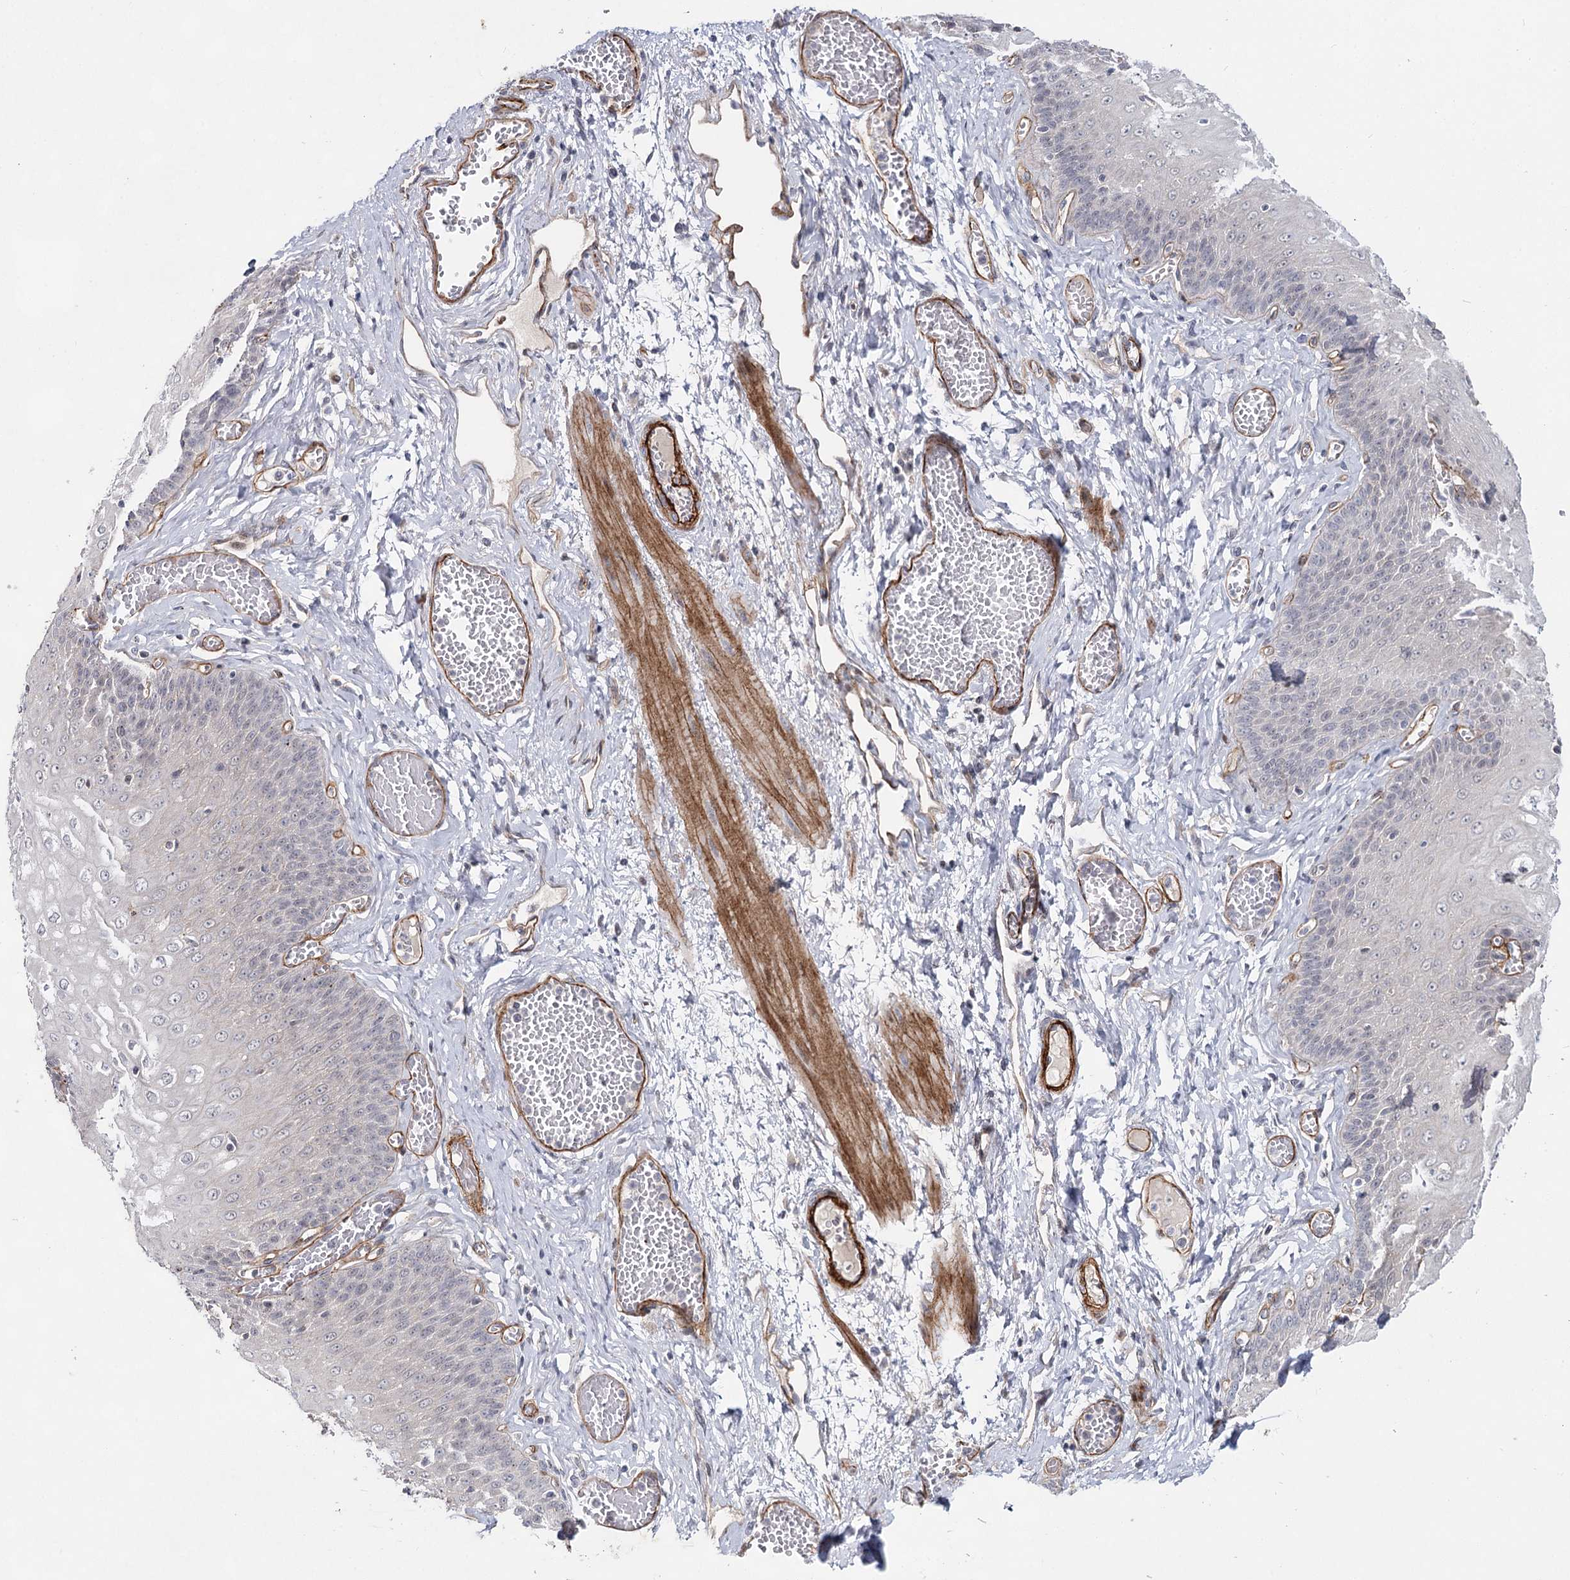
{"staining": {"intensity": "negative", "quantity": "none", "location": "none"}, "tissue": "esophagus", "cell_type": "Squamous epithelial cells", "image_type": "normal", "snomed": [{"axis": "morphology", "description": "Normal tissue, NOS"}, {"axis": "topography", "description": "Esophagus"}], "caption": "Immunohistochemistry (IHC) histopathology image of benign human esophagus stained for a protein (brown), which reveals no staining in squamous epithelial cells. (DAB (3,3'-diaminobenzidine) immunohistochemistry, high magnification).", "gene": "ATL2", "patient": {"sex": "male", "age": 60}}